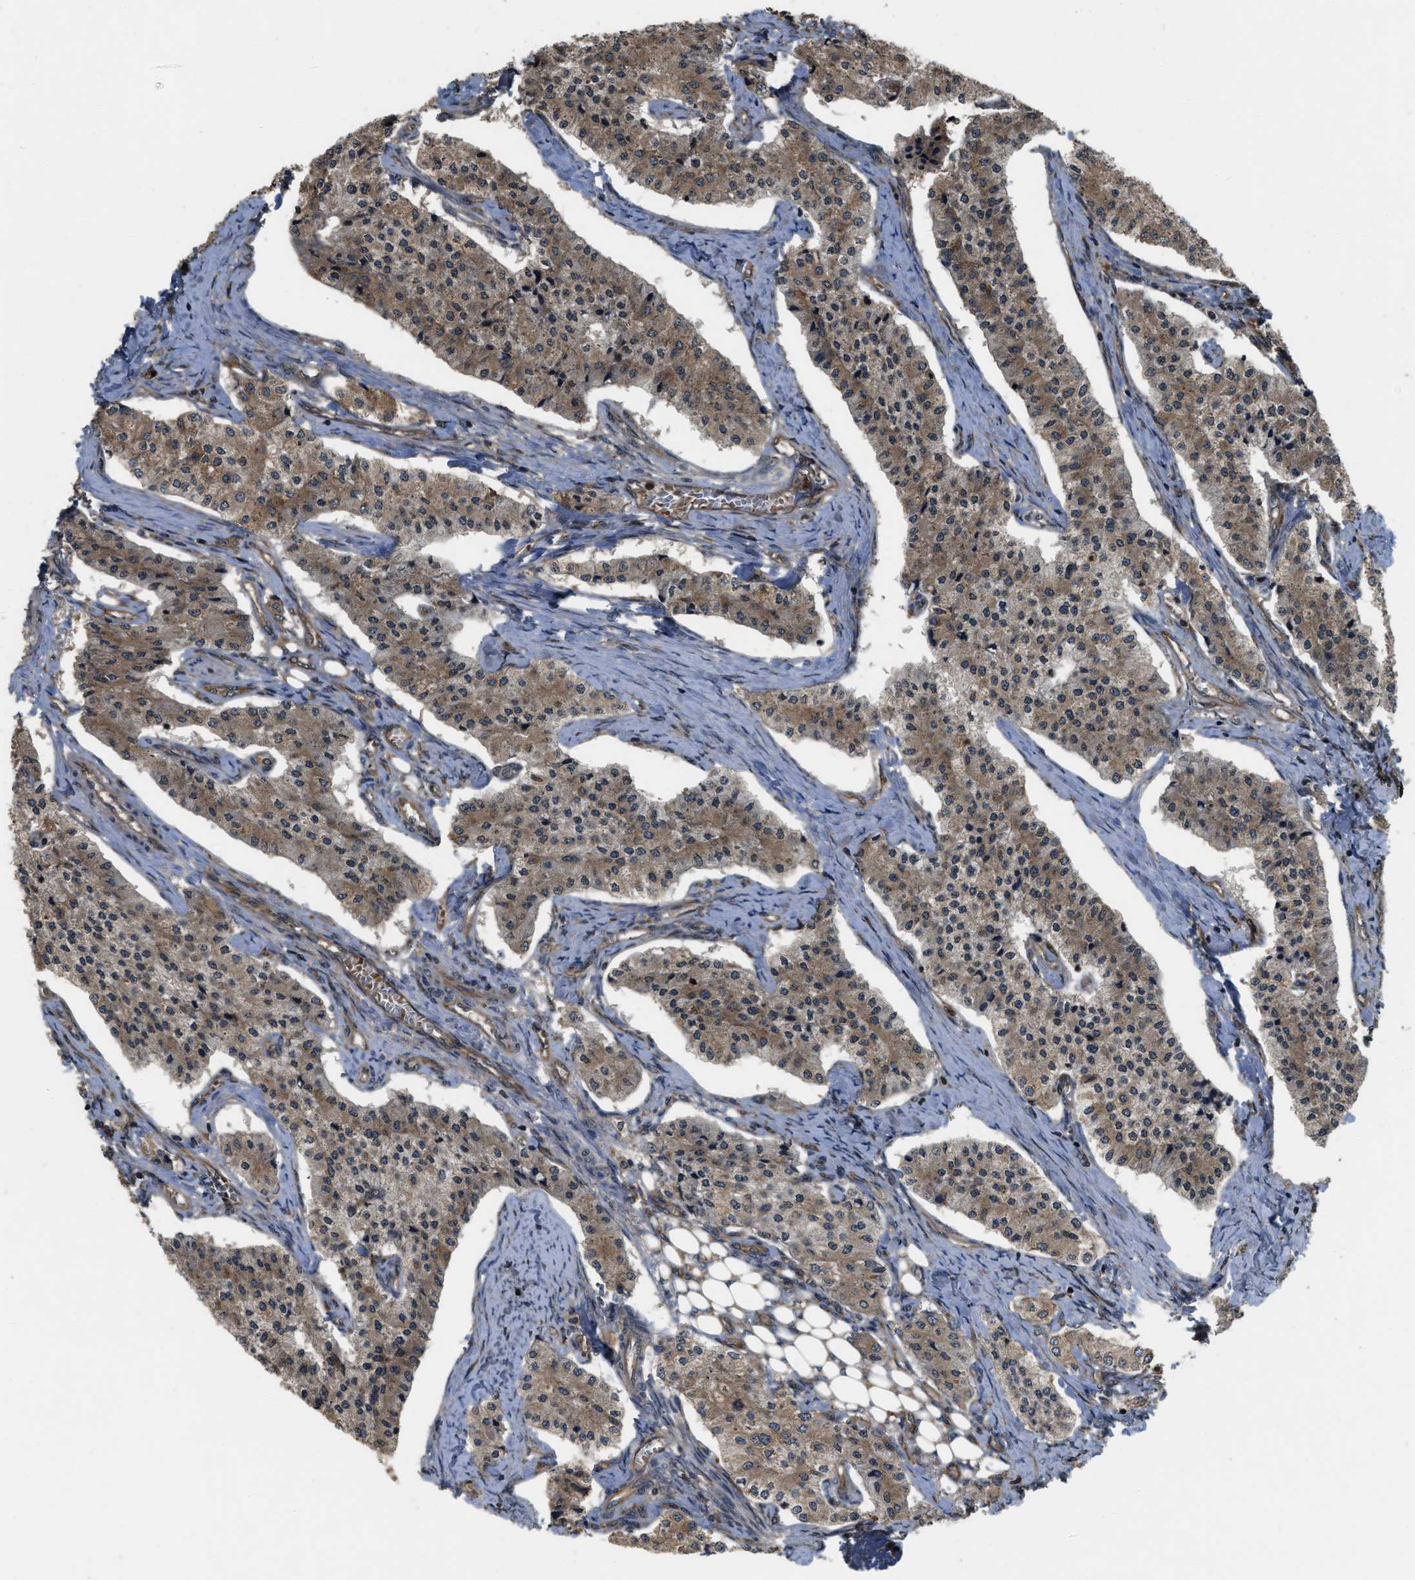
{"staining": {"intensity": "strong", "quantity": ">75%", "location": "cytoplasmic/membranous"}, "tissue": "carcinoid", "cell_type": "Tumor cells", "image_type": "cancer", "snomed": [{"axis": "morphology", "description": "Carcinoid, malignant, NOS"}, {"axis": "topography", "description": "Colon"}], "caption": "Strong cytoplasmic/membranous expression for a protein is present in approximately >75% of tumor cells of carcinoid using immunohistochemistry.", "gene": "SPTLC1", "patient": {"sex": "female", "age": 52}}